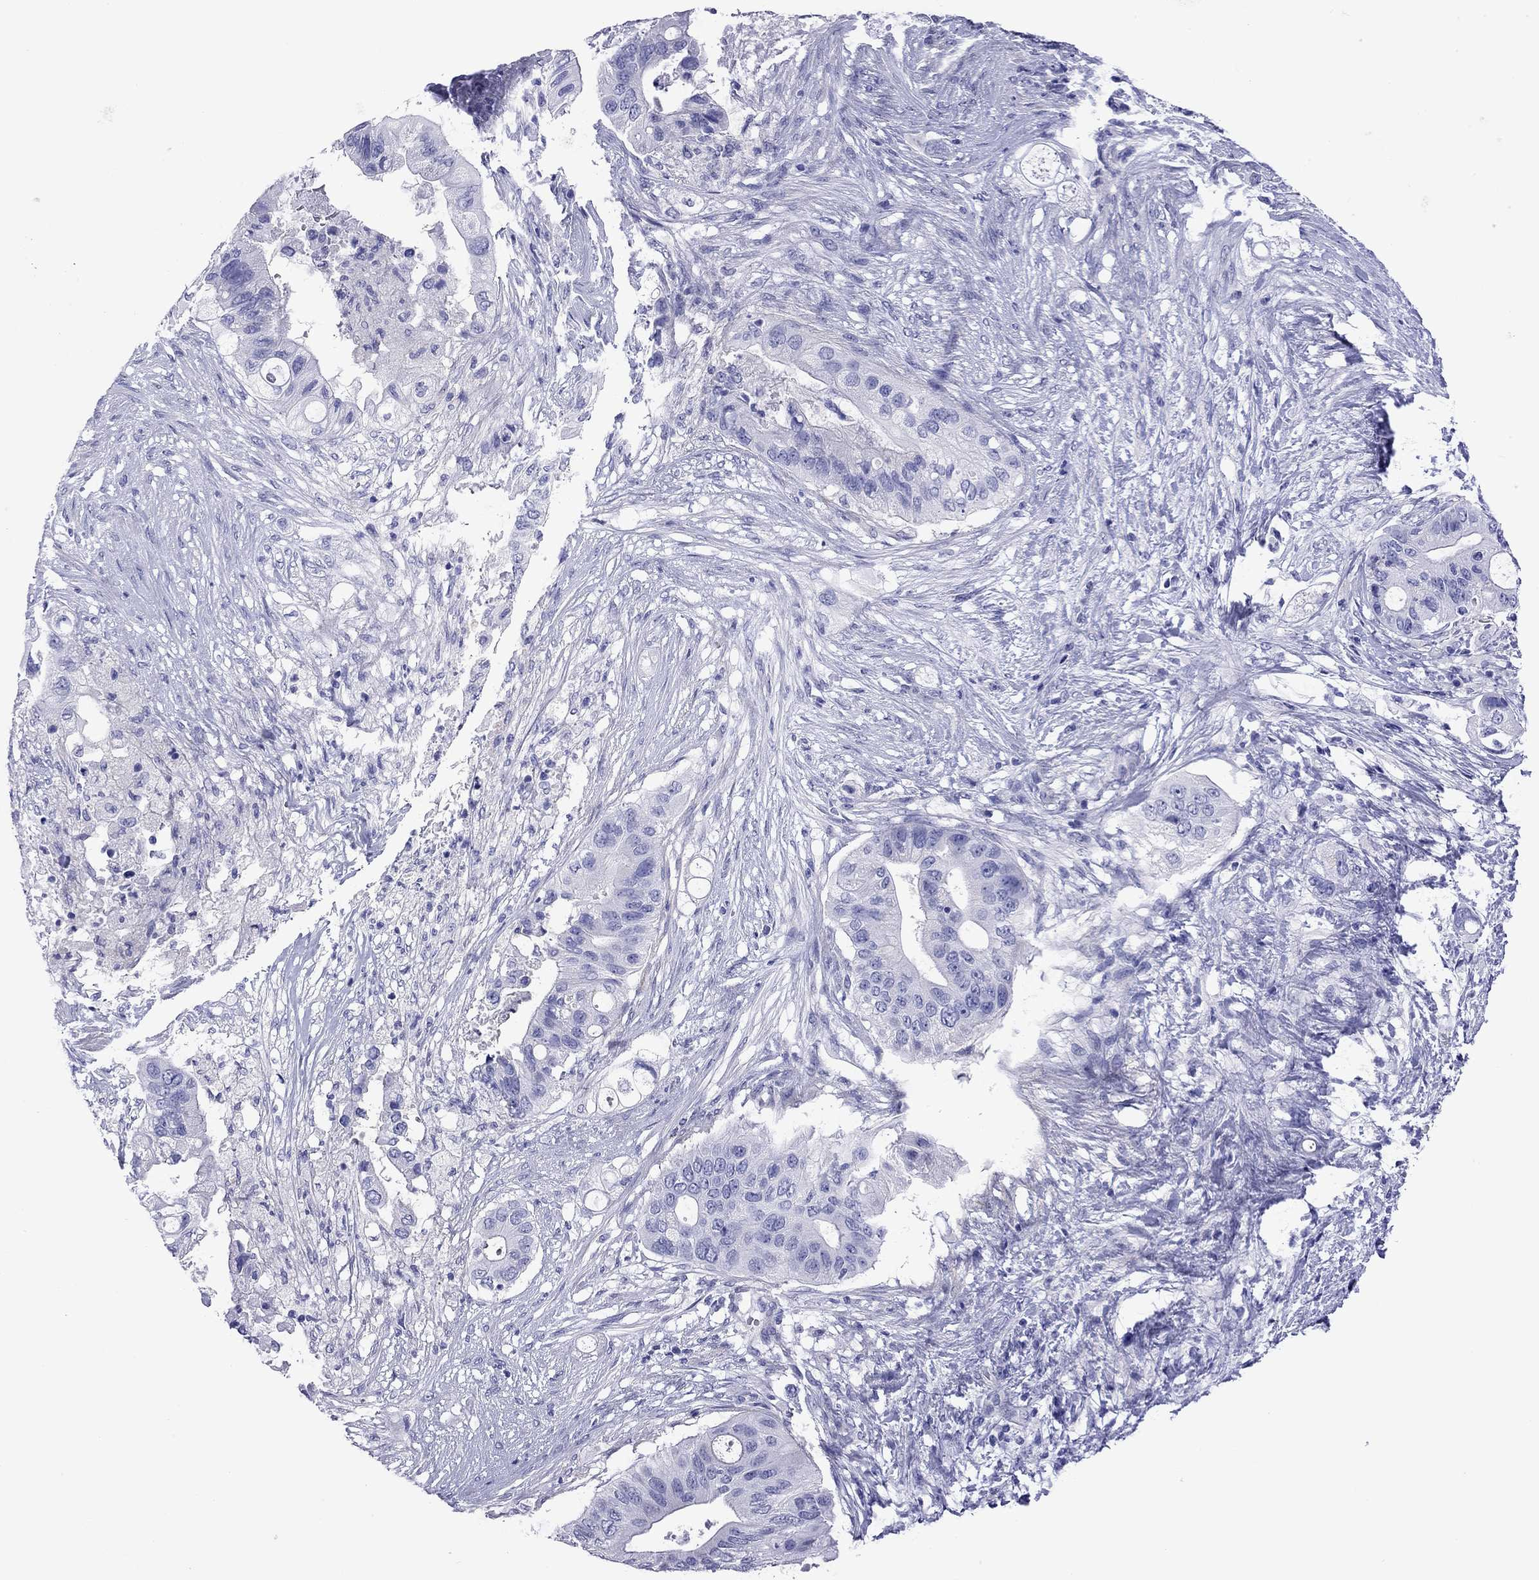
{"staining": {"intensity": "negative", "quantity": "none", "location": "none"}, "tissue": "pancreatic cancer", "cell_type": "Tumor cells", "image_type": "cancer", "snomed": [{"axis": "morphology", "description": "Adenocarcinoma, NOS"}, {"axis": "topography", "description": "Pancreas"}], "caption": "Immunohistochemistry of pancreatic cancer (adenocarcinoma) shows no positivity in tumor cells.", "gene": "KIAA2012", "patient": {"sex": "female", "age": 72}}